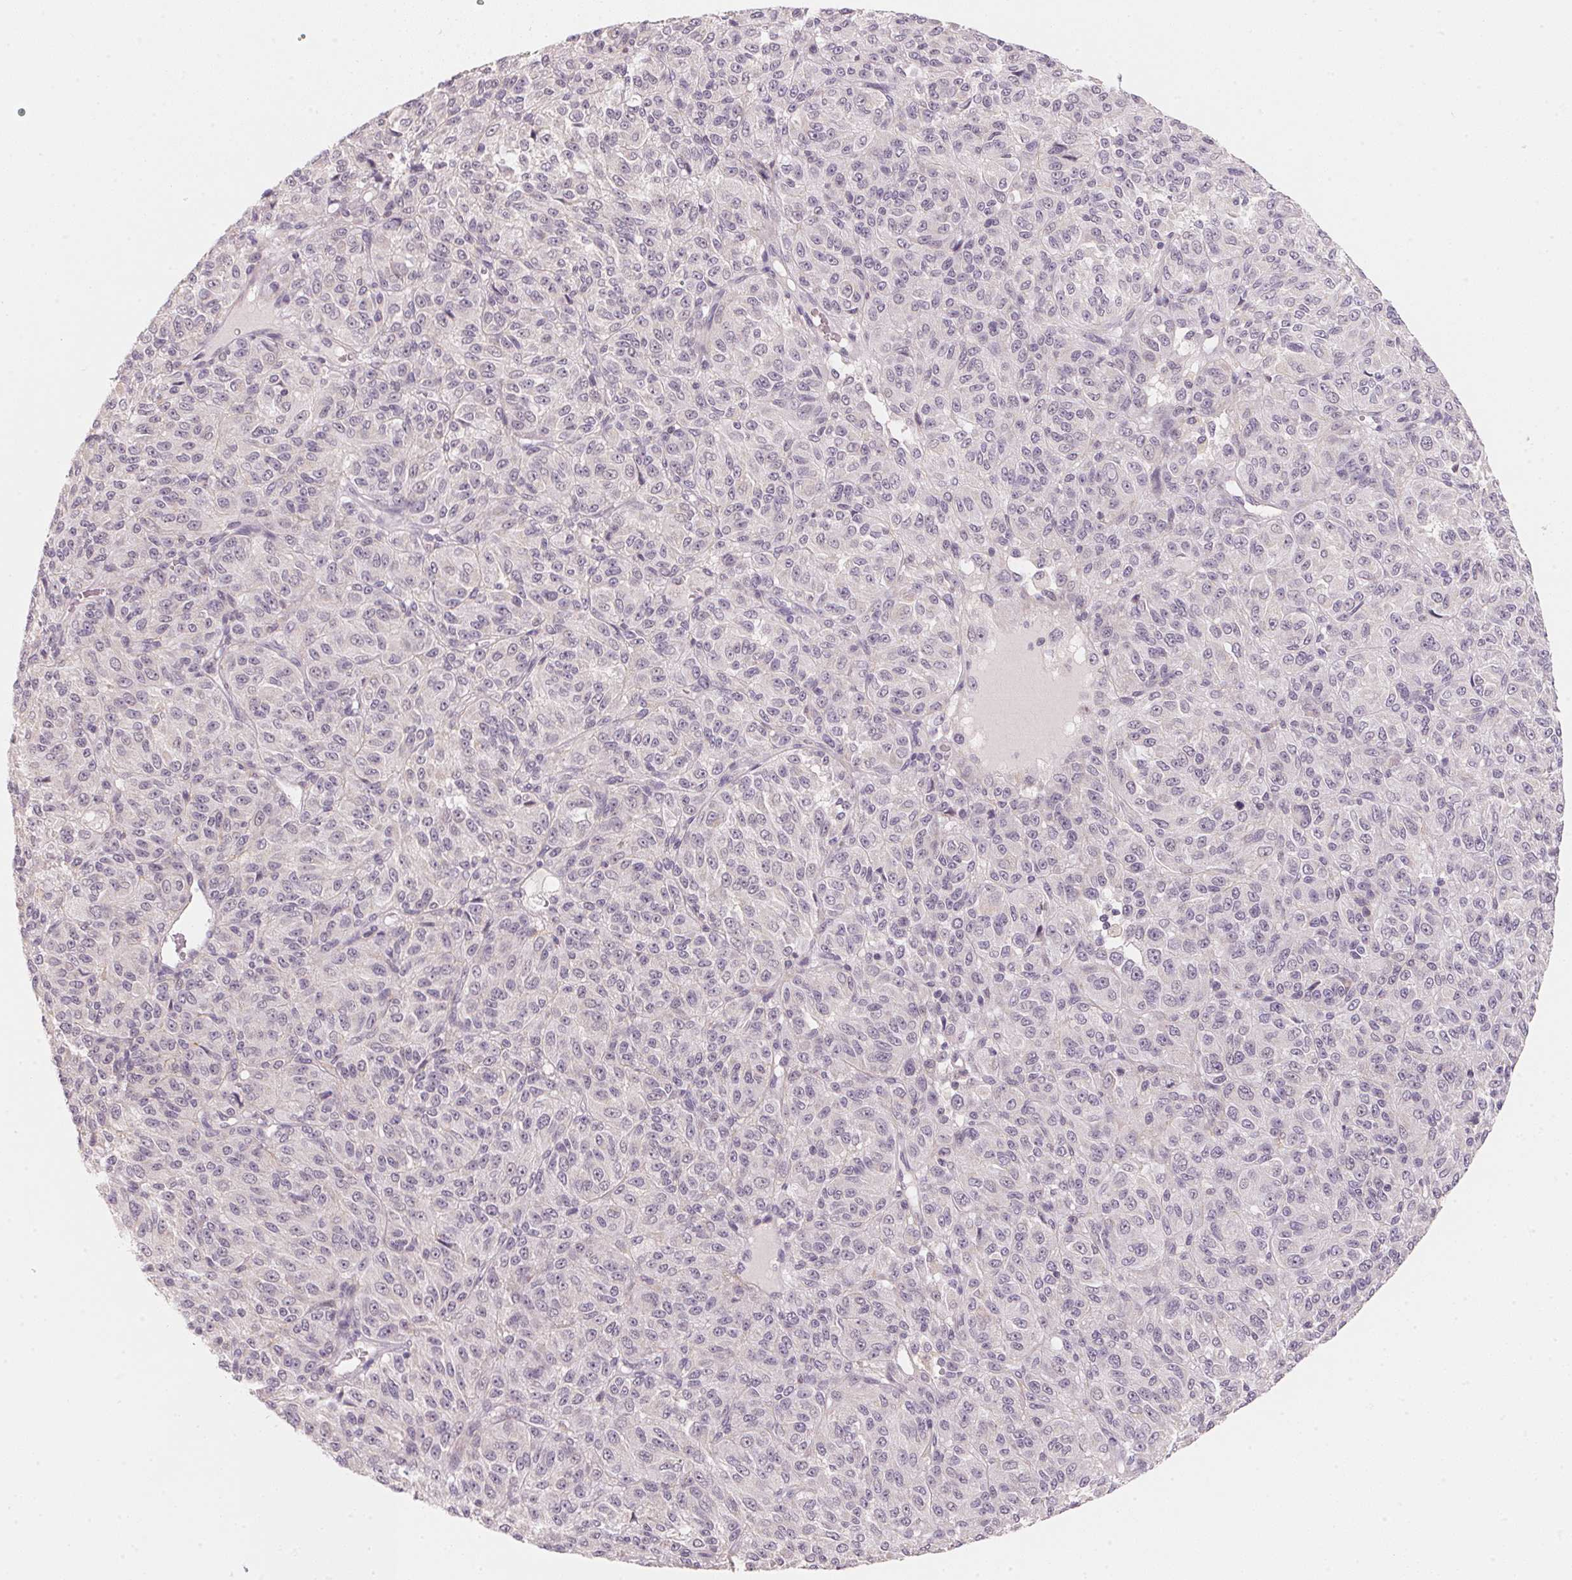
{"staining": {"intensity": "negative", "quantity": "none", "location": "none"}, "tissue": "melanoma", "cell_type": "Tumor cells", "image_type": "cancer", "snomed": [{"axis": "morphology", "description": "Malignant melanoma, Metastatic site"}, {"axis": "topography", "description": "Brain"}], "caption": "Protein analysis of melanoma reveals no significant expression in tumor cells.", "gene": "ANKRD31", "patient": {"sex": "female", "age": 56}}